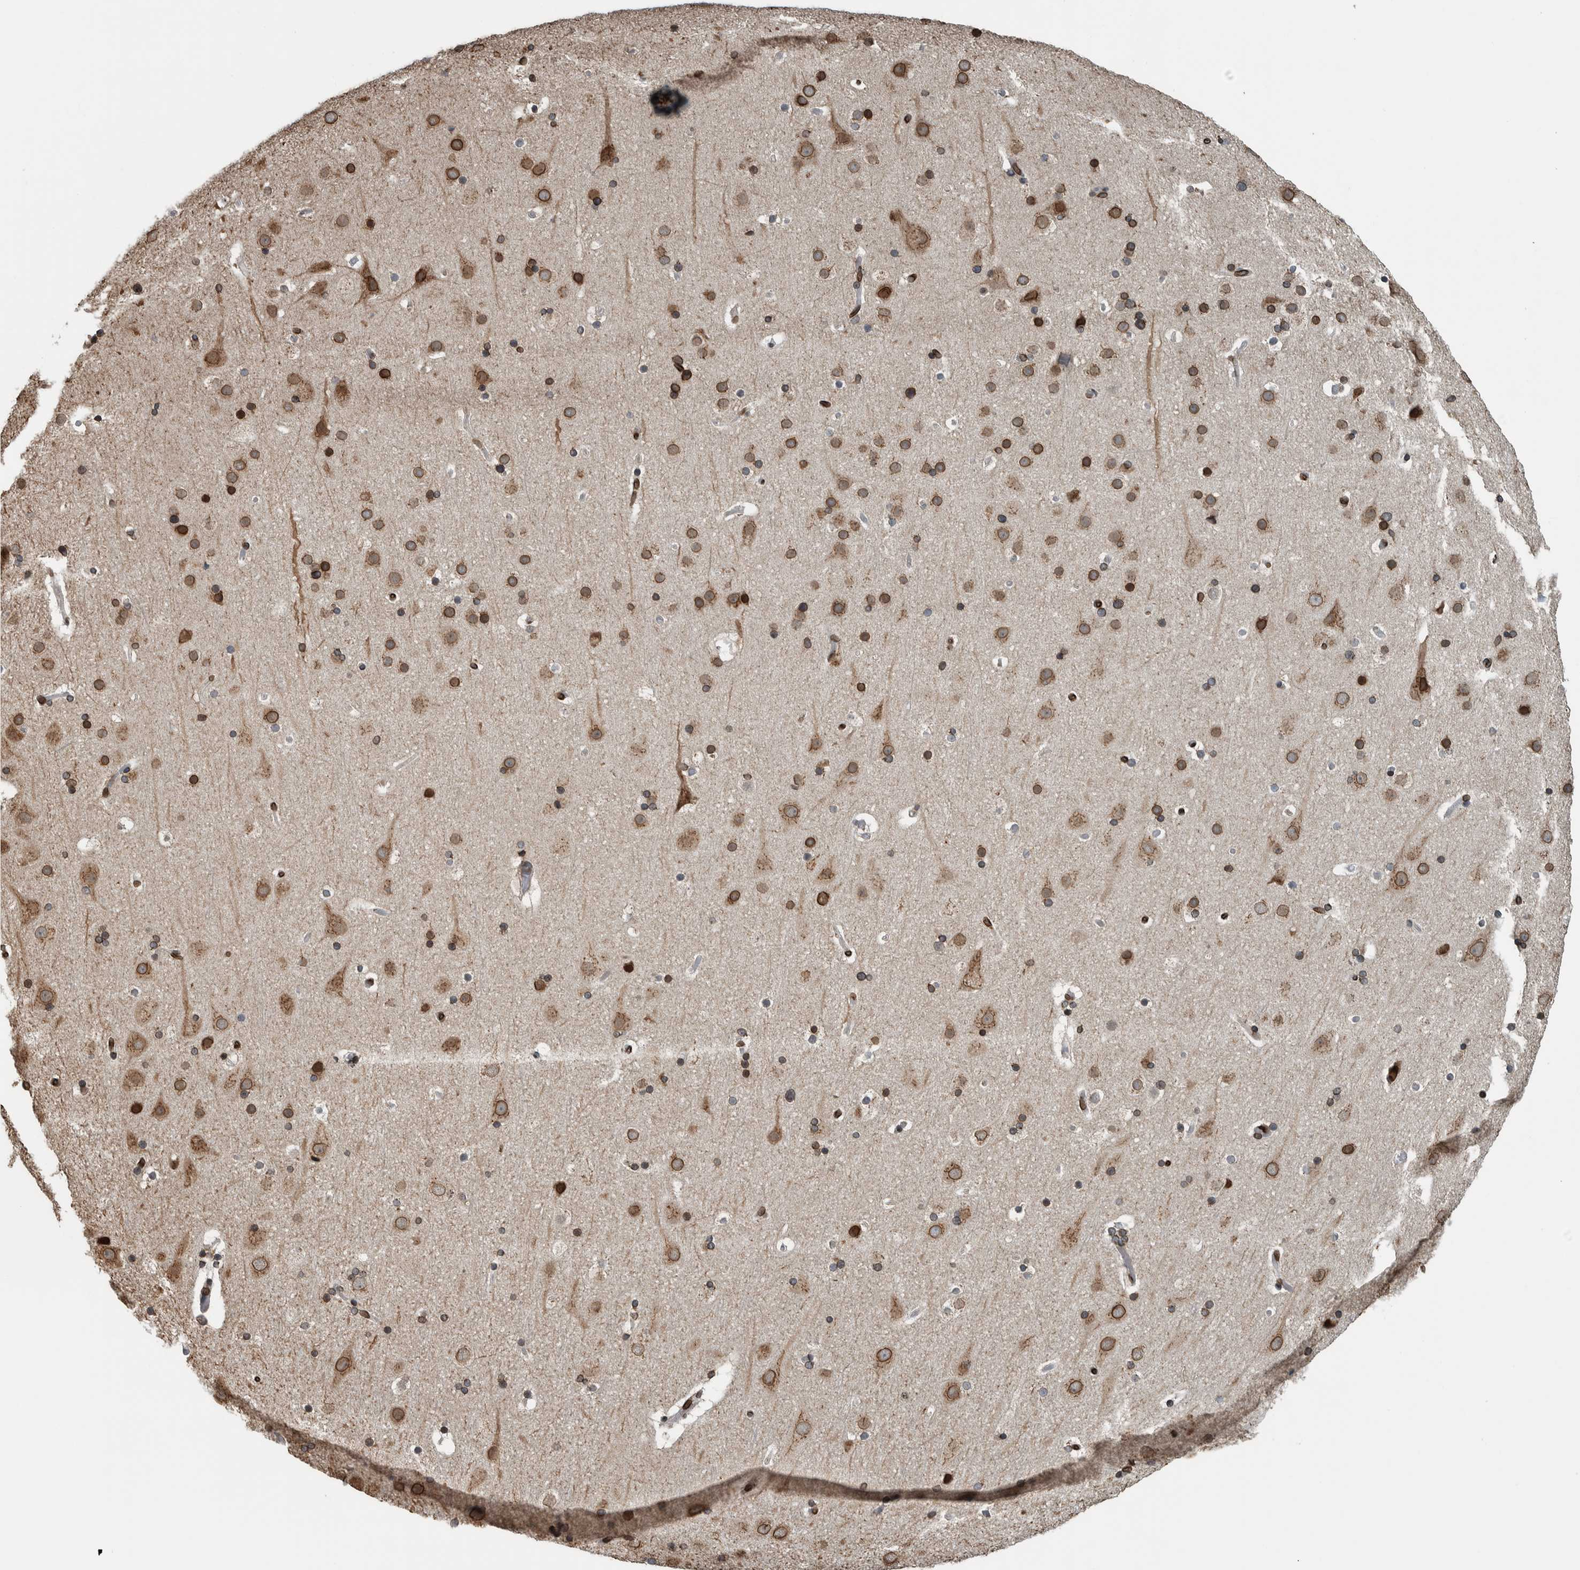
{"staining": {"intensity": "strong", "quantity": ">75%", "location": "cytoplasmic/membranous,nuclear"}, "tissue": "cerebral cortex", "cell_type": "Endothelial cells", "image_type": "normal", "snomed": [{"axis": "morphology", "description": "Normal tissue, NOS"}, {"axis": "topography", "description": "Cerebral cortex"}], "caption": "The photomicrograph demonstrates immunohistochemical staining of benign cerebral cortex. There is strong cytoplasmic/membranous,nuclear positivity is appreciated in approximately >75% of endothelial cells. (Brightfield microscopy of DAB IHC at high magnification).", "gene": "FAM135B", "patient": {"sex": "male", "age": 57}}